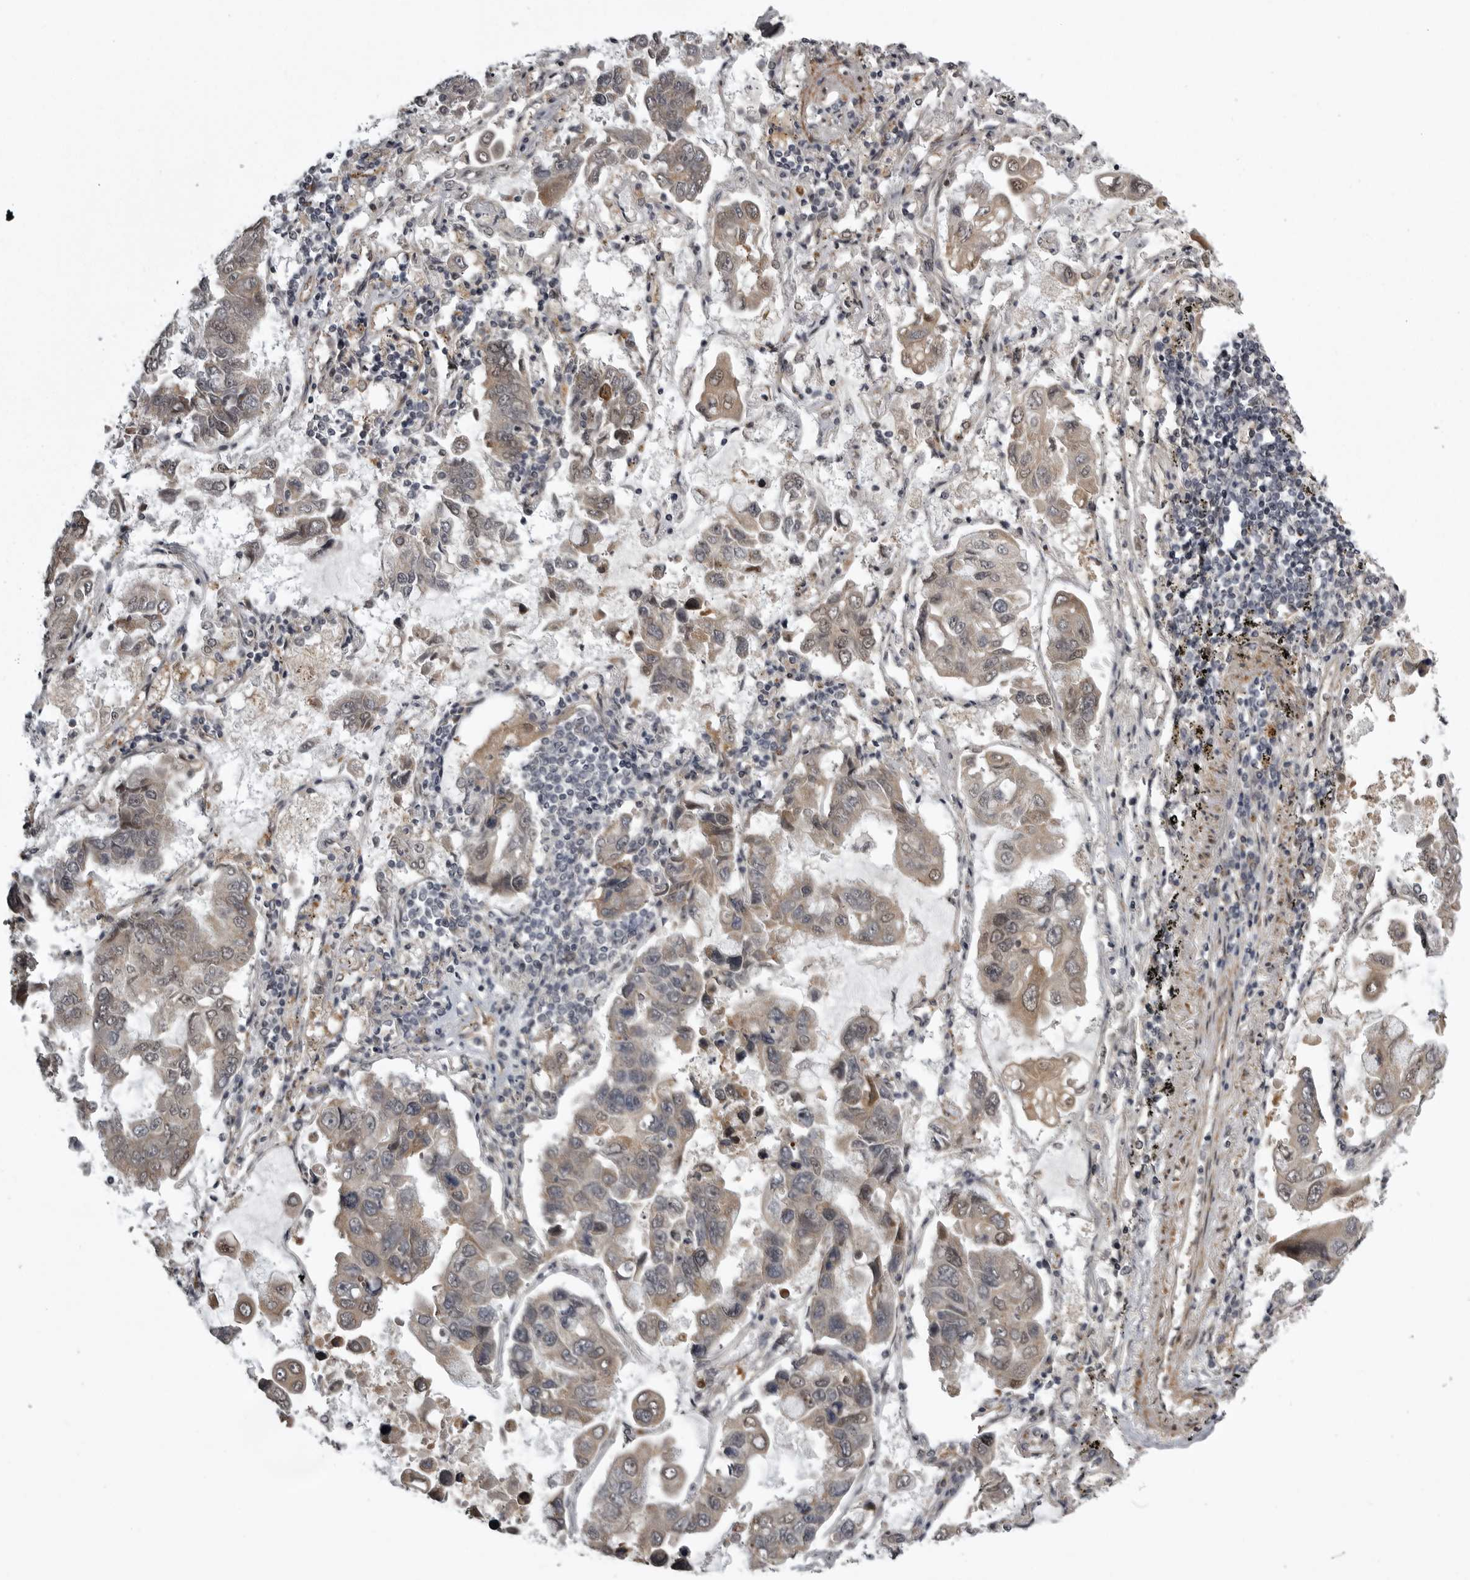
{"staining": {"intensity": "weak", "quantity": ">75%", "location": "cytoplasmic/membranous"}, "tissue": "lung cancer", "cell_type": "Tumor cells", "image_type": "cancer", "snomed": [{"axis": "morphology", "description": "Adenocarcinoma, NOS"}, {"axis": "topography", "description": "Lung"}], "caption": "This histopathology image demonstrates IHC staining of human lung cancer (adenocarcinoma), with low weak cytoplasmic/membranous positivity in approximately >75% of tumor cells.", "gene": "SNX16", "patient": {"sex": "male", "age": 64}}